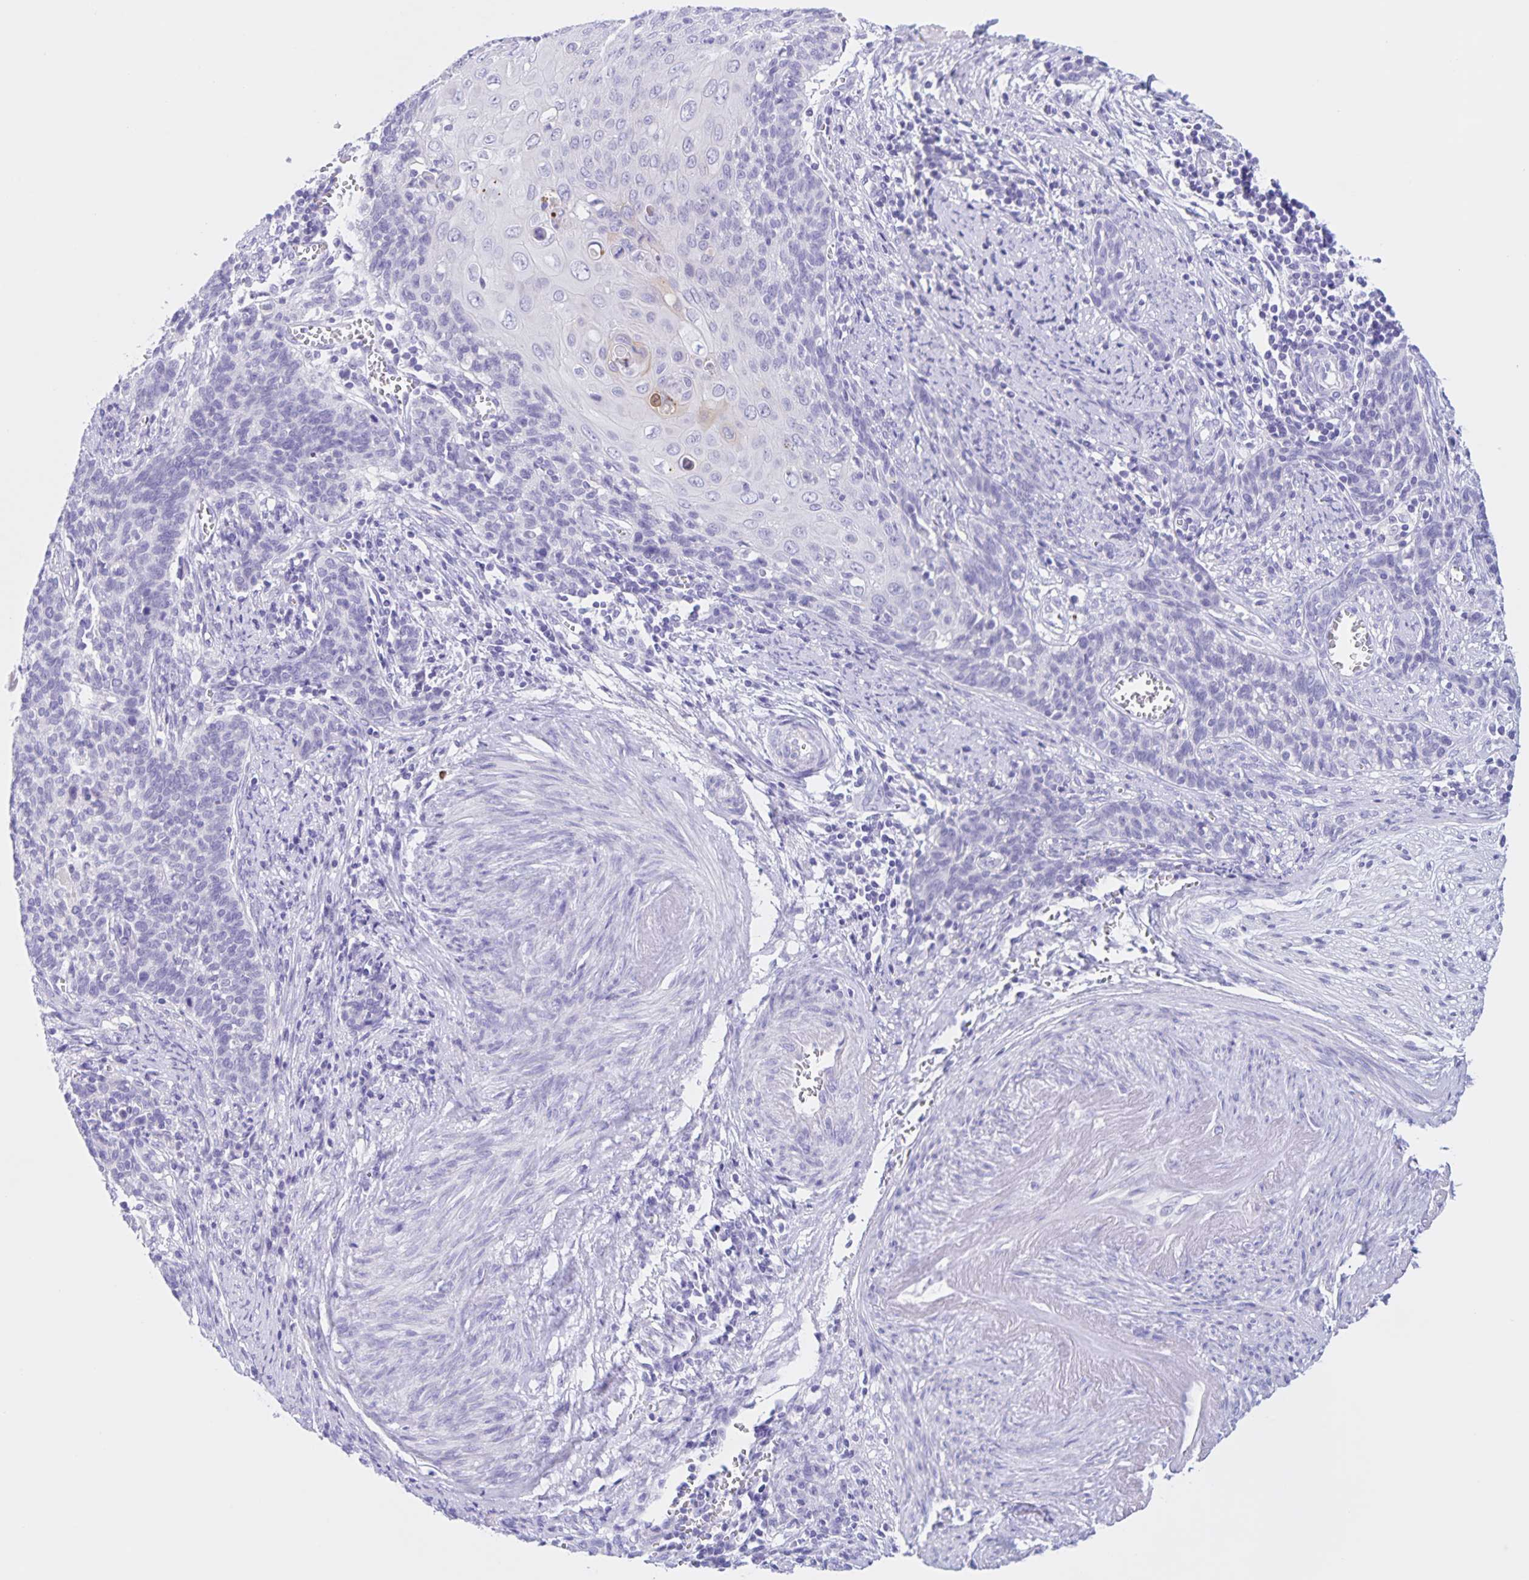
{"staining": {"intensity": "negative", "quantity": "none", "location": "none"}, "tissue": "cervical cancer", "cell_type": "Tumor cells", "image_type": "cancer", "snomed": [{"axis": "morphology", "description": "Squamous cell carcinoma, NOS"}, {"axis": "topography", "description": "Cervix"}], "caption": "Immunohistochemistry of human cervical cancer (squamous cell carcinoma) demonstrates no staining in tumor cells.", "gene": "TGIF2LX", "patient": {"sex": "female", "age": 39}}